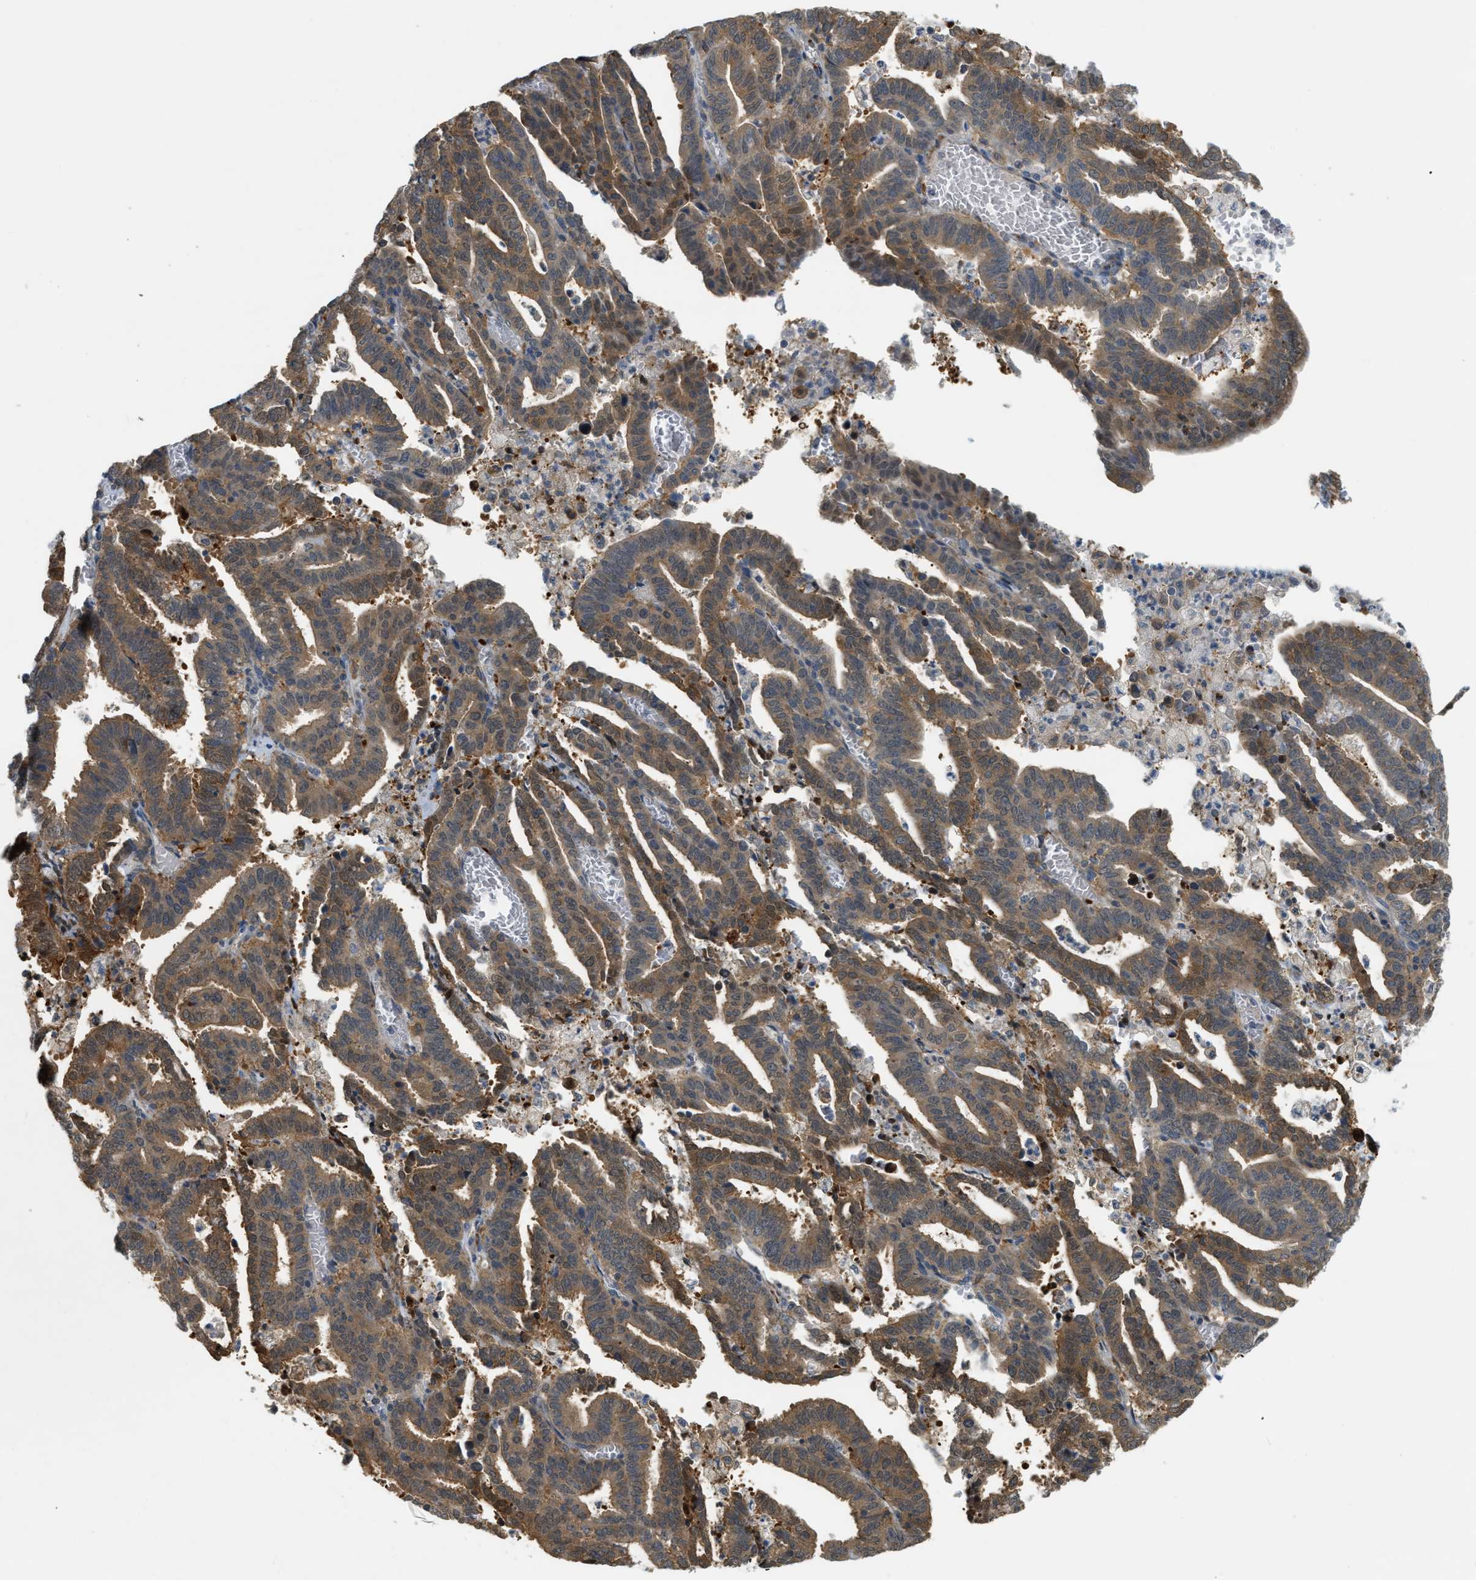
{"staining": {"intensity": "moderate", "quantity": ">75%", "location": "cytoplasmic/membranous"}, "tissue": "endometrial cancer", "cell_type": "Tumor cells", "image_type": "cancer", "snomed": [{"axis": "morphology", "description": "Adenocarcinoma, NOS"}, {"axis": "topography", "description": "Uterus"}], "caption": "This is an image of IHC staining of endometrial cancer (adenocarcinoma), which shows moderate positivity in the cytoplasmic/membranous of tumor cells.", "gene": "PDCL3", "patient": {"sex": "female", "age": 83}}